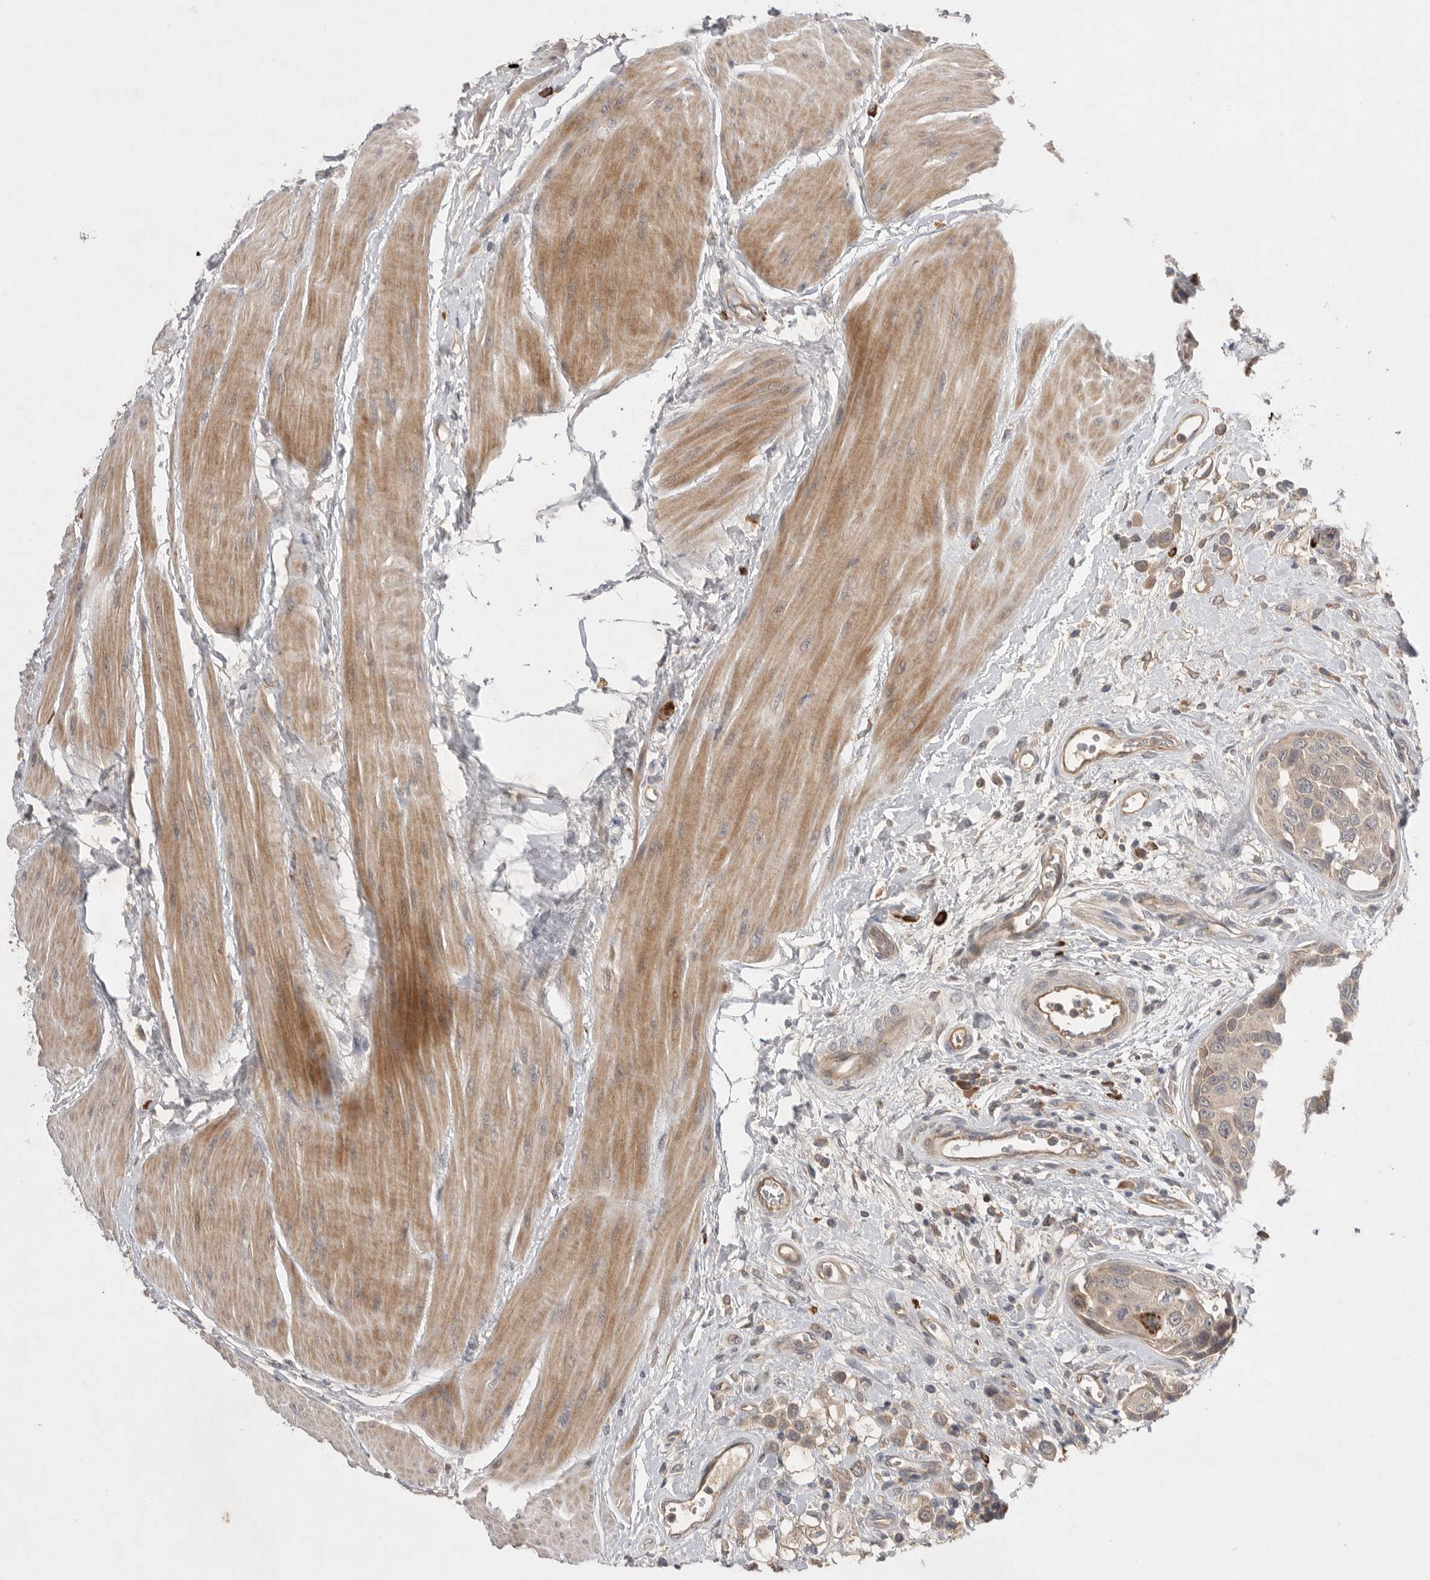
{"staining": {"intensity": "weak", "quantity": "25%-75%", "location": "cytoplasmic/membranous"}, "tissue": "urothelial cancer", "cell_type": "Tumor cells", "image_type": "cancer", "snomed": [{"axis": "morphology", "description": "Urothelial carcinoma, High grade"}, {"axis": "topography", "description": "Urinary bladder"}], "caption": "Weak cytoplasmic/membranous expression is identified in about 25%-75% of tumor cells in urothelial cancer.", "gene": "NRCAM", "patient": {"sex": "male", "age": 50}}